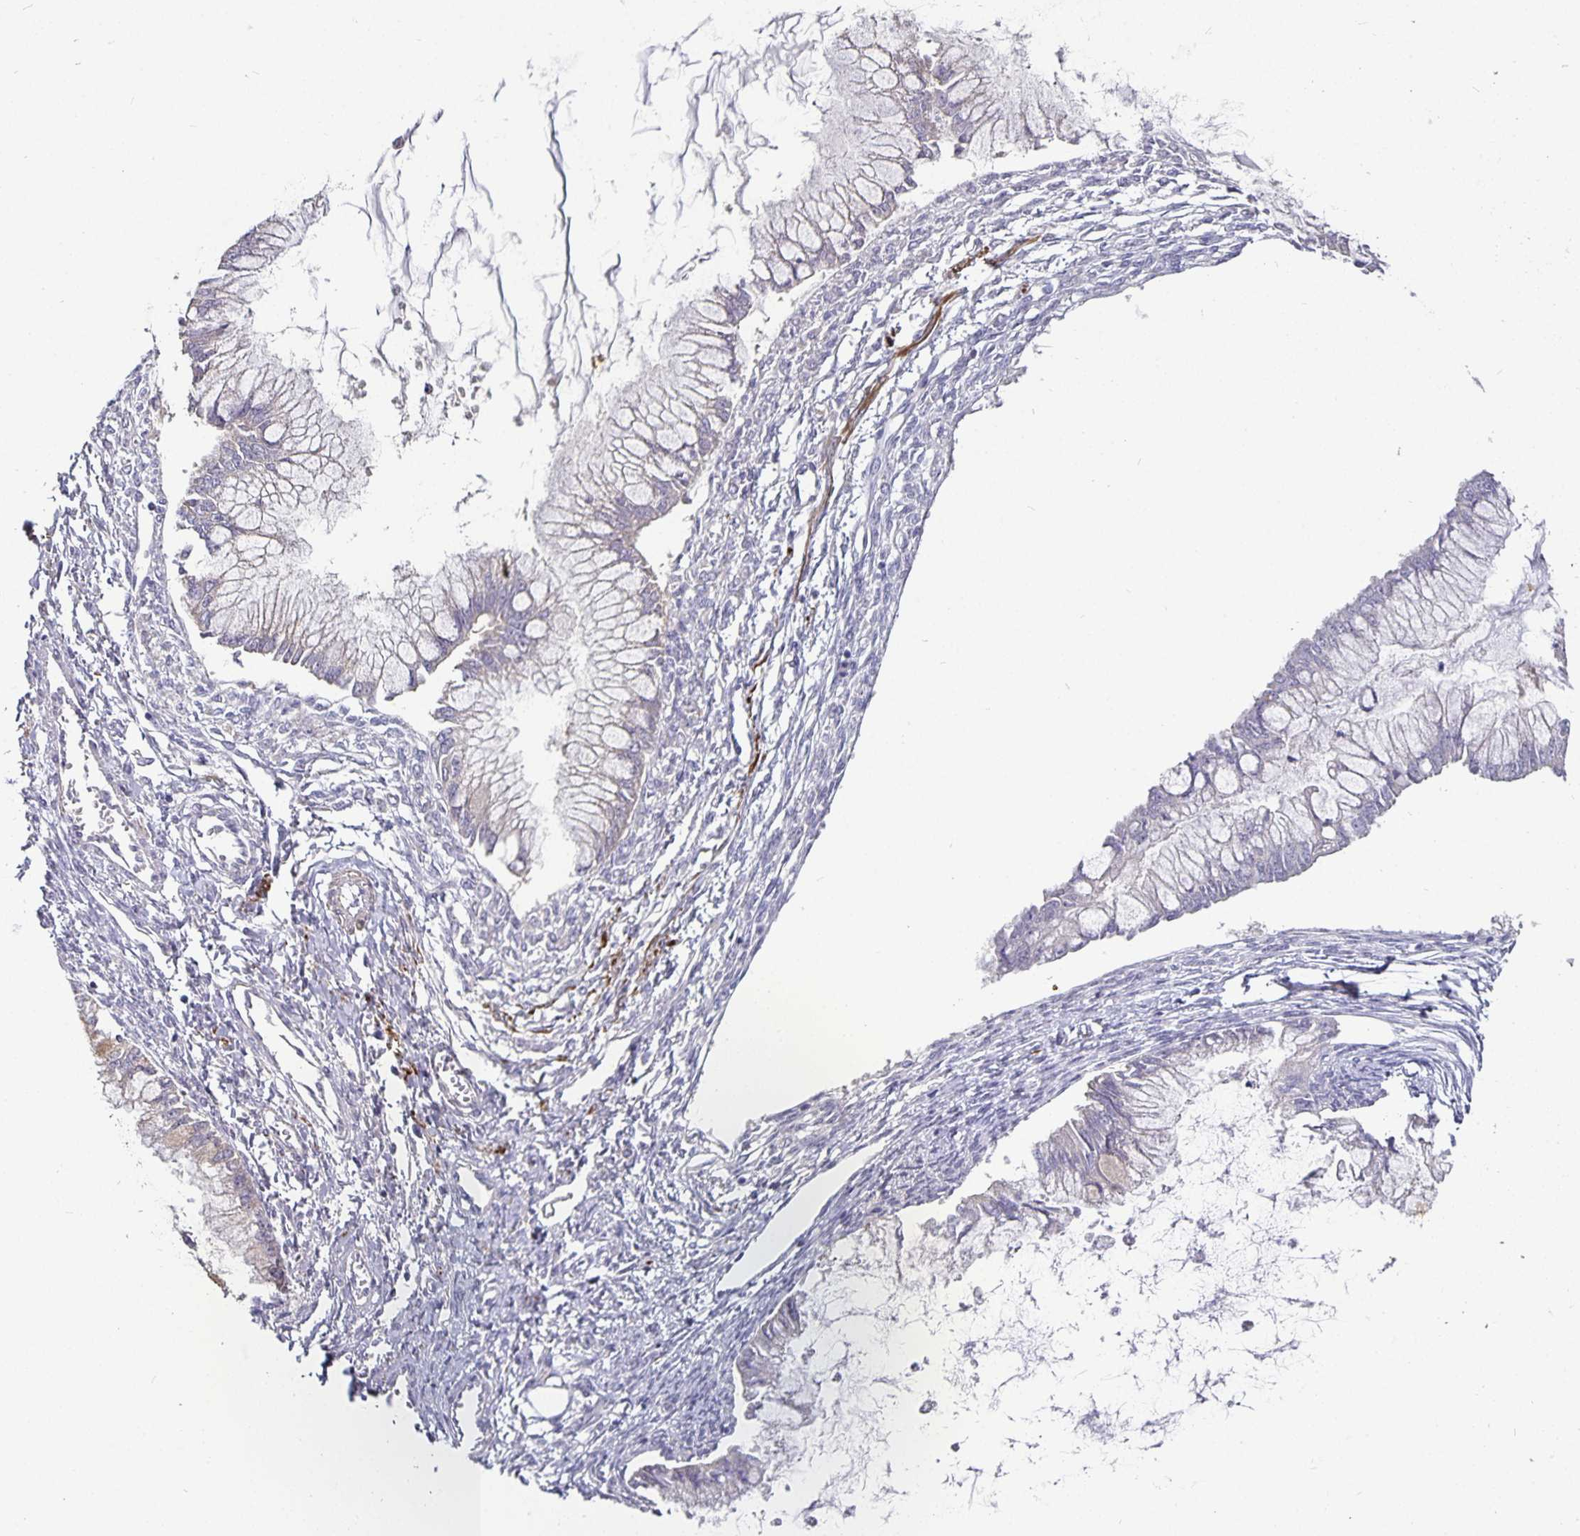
{"staining": {"intensity": "negative", "quantity": "none", "location": "none"}, "tissue": "ovarian cancer", "cell_type": "Tumor cells", "image_type": "cancer", "snomed": [{"axis": "morphology", "description": "Cystadenocarcinoma, mucinous, NOS"}, {"axis": "topography", "description": "Ovary"}], "caption": "Immunohistochemistry (IHC) of ovarian mucinous cystadenocarcinoma shows no positivity in tumor cells.", "gene": "CA12", "patient": {"sex": "female", "age": 34}}